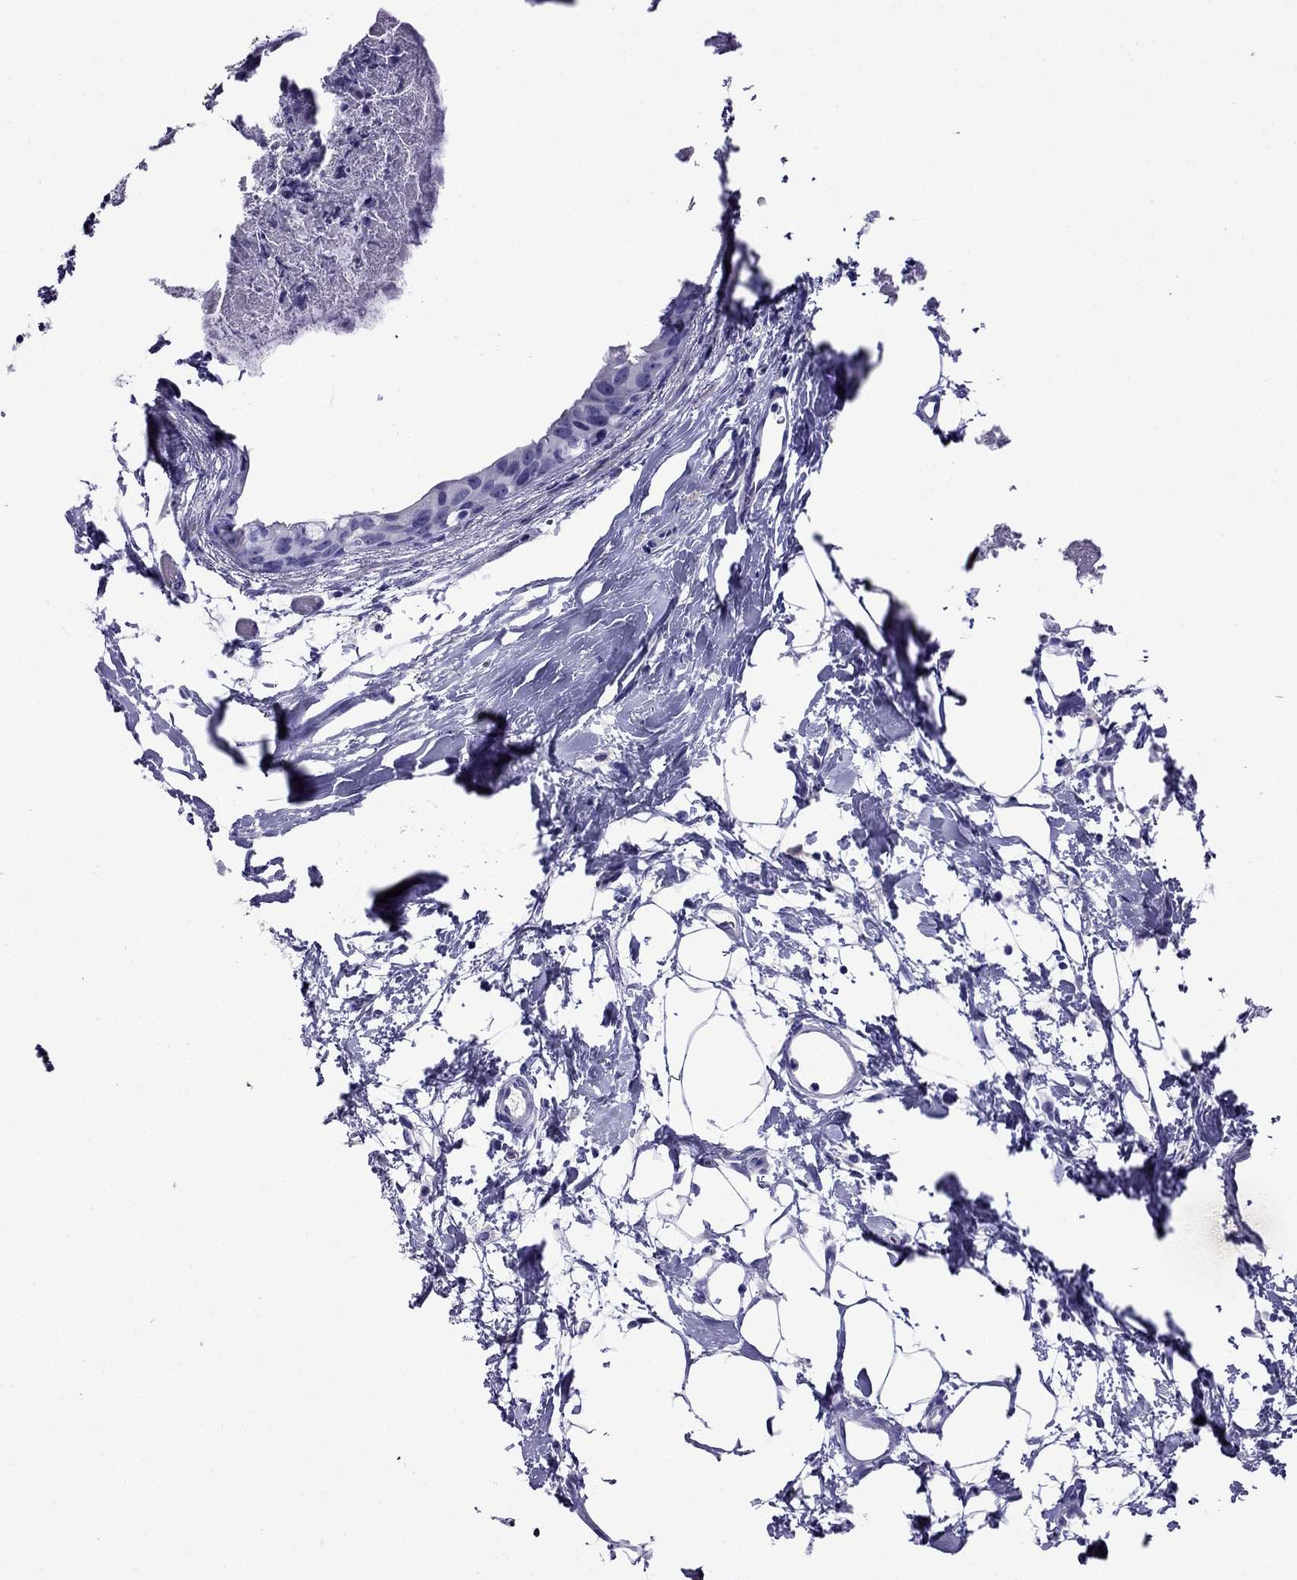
{"staining": {"intensity": "negative", "quantity": "none", "location": "none"}, "tissue": "breast cancer", "cell_type": "Tumor cells", "image_type": "cancer", "snomed": [{"axis": "morphology", "description": "Normal tissue, NOS"}, {"axis": "morphology", "description": "Duct carcinoma"}, {"axis": "topography", "description": "Breast"}], "caption": "Tumor cells are negative for protein expression in human invasive ductal carcinoma (breast). (DAB (3,3'-diaminobenzidine) IHC with hematoxylin counter stain).", "gene": "CRYBA1", "patient": {"sex": "female", "age": 40}}